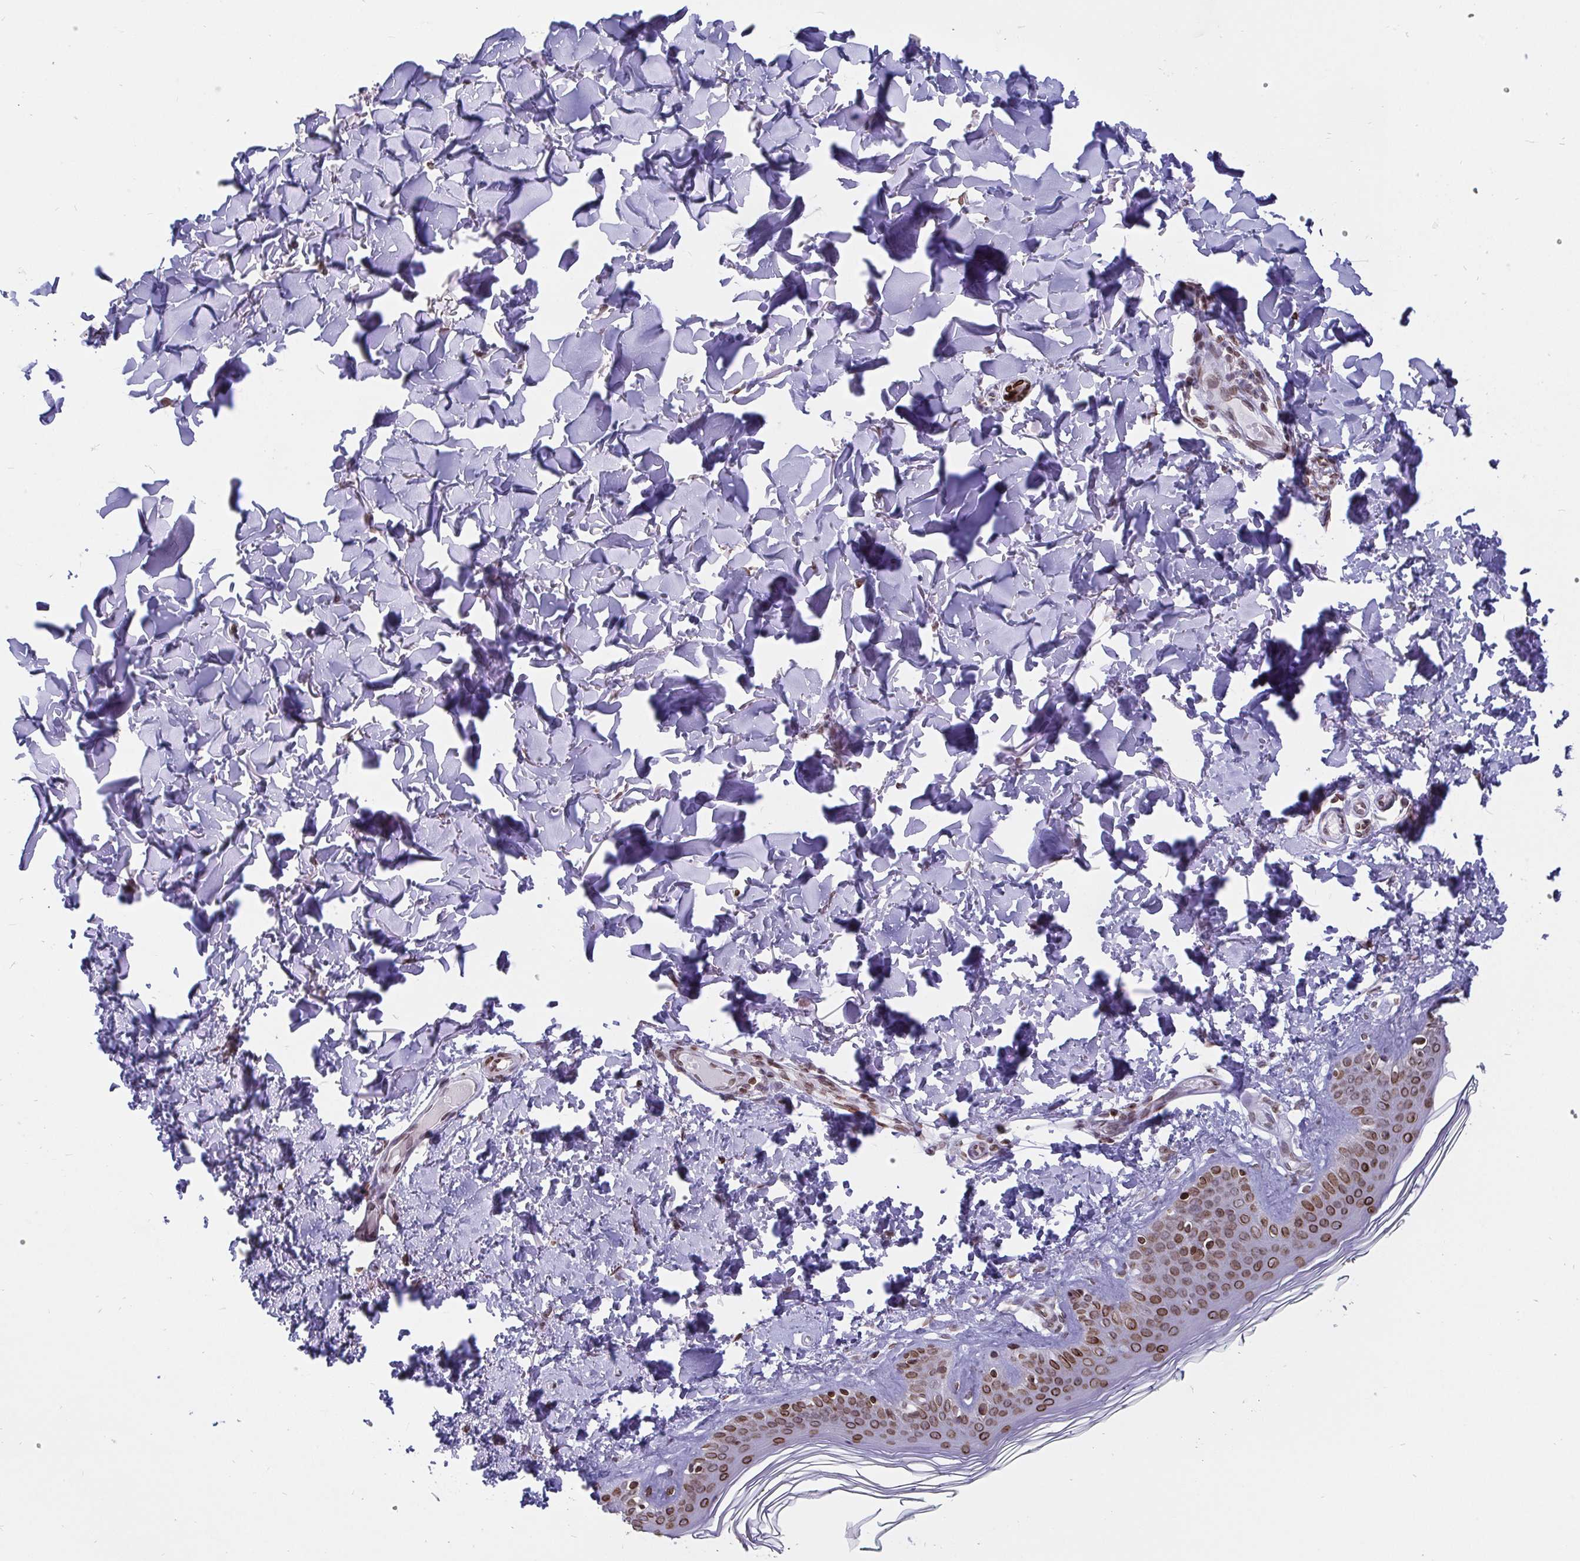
{"staining": {"intensity": "moderate", "quantity": "<25%", "location": "nuclear"}, "tissue": "skin", "cell_type": "Fibroblasts", "image_type": "normal", "snomed": [{"axis": "morphology", "description": "Normal tissue, NOS"}, {"axis": "topography", "description": "Skin"}, {"axis": "topography", "description": "Peripheral nerve tissue"}], "caption": "Brown immunohistochemical staining in benign human skin shows moderate nuclear staining in about <25% of fibroblasts.", "gene": "EMD", "patient": {"sex": "female", "age": 45}}